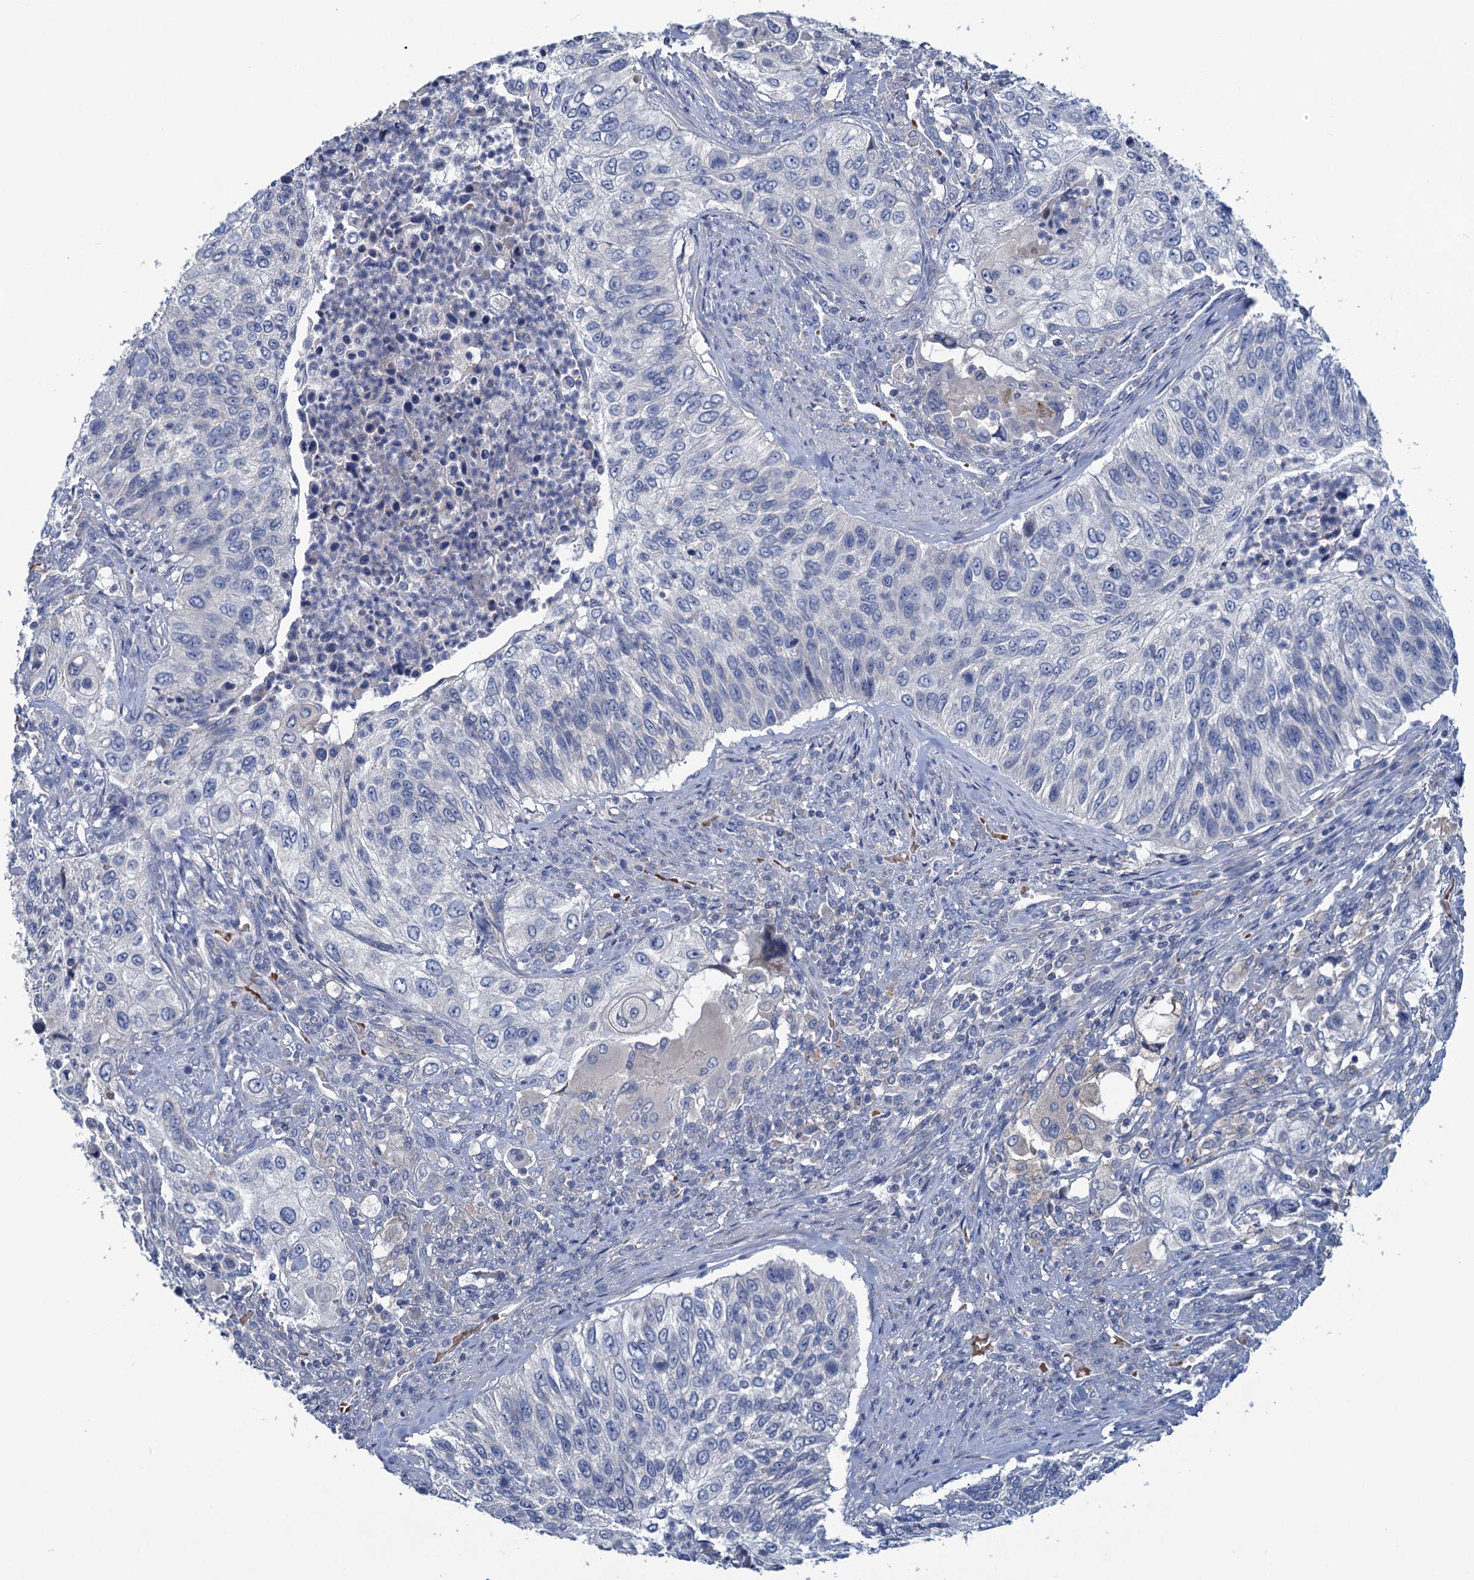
{"staining": {"intensity": "negative", "quantity": "none", "location": "none"}, "tissue": "urothelial cancer", "cell_type": "Tumor cells", "image_type": "cancer", "snomed": [{"axis": "morphology", "description": "Urothelial carcinoma, High grade"}, {"axis": "topography", "description": "Urinary bladder"}], "caption": "Human high-grade urothelial carcinoma stained for a protein using immunohistochemistry demonstrates no positivity in tumor cells.", "gene": "RTKN2", "patient": {"sex": "female", "age": 60}}